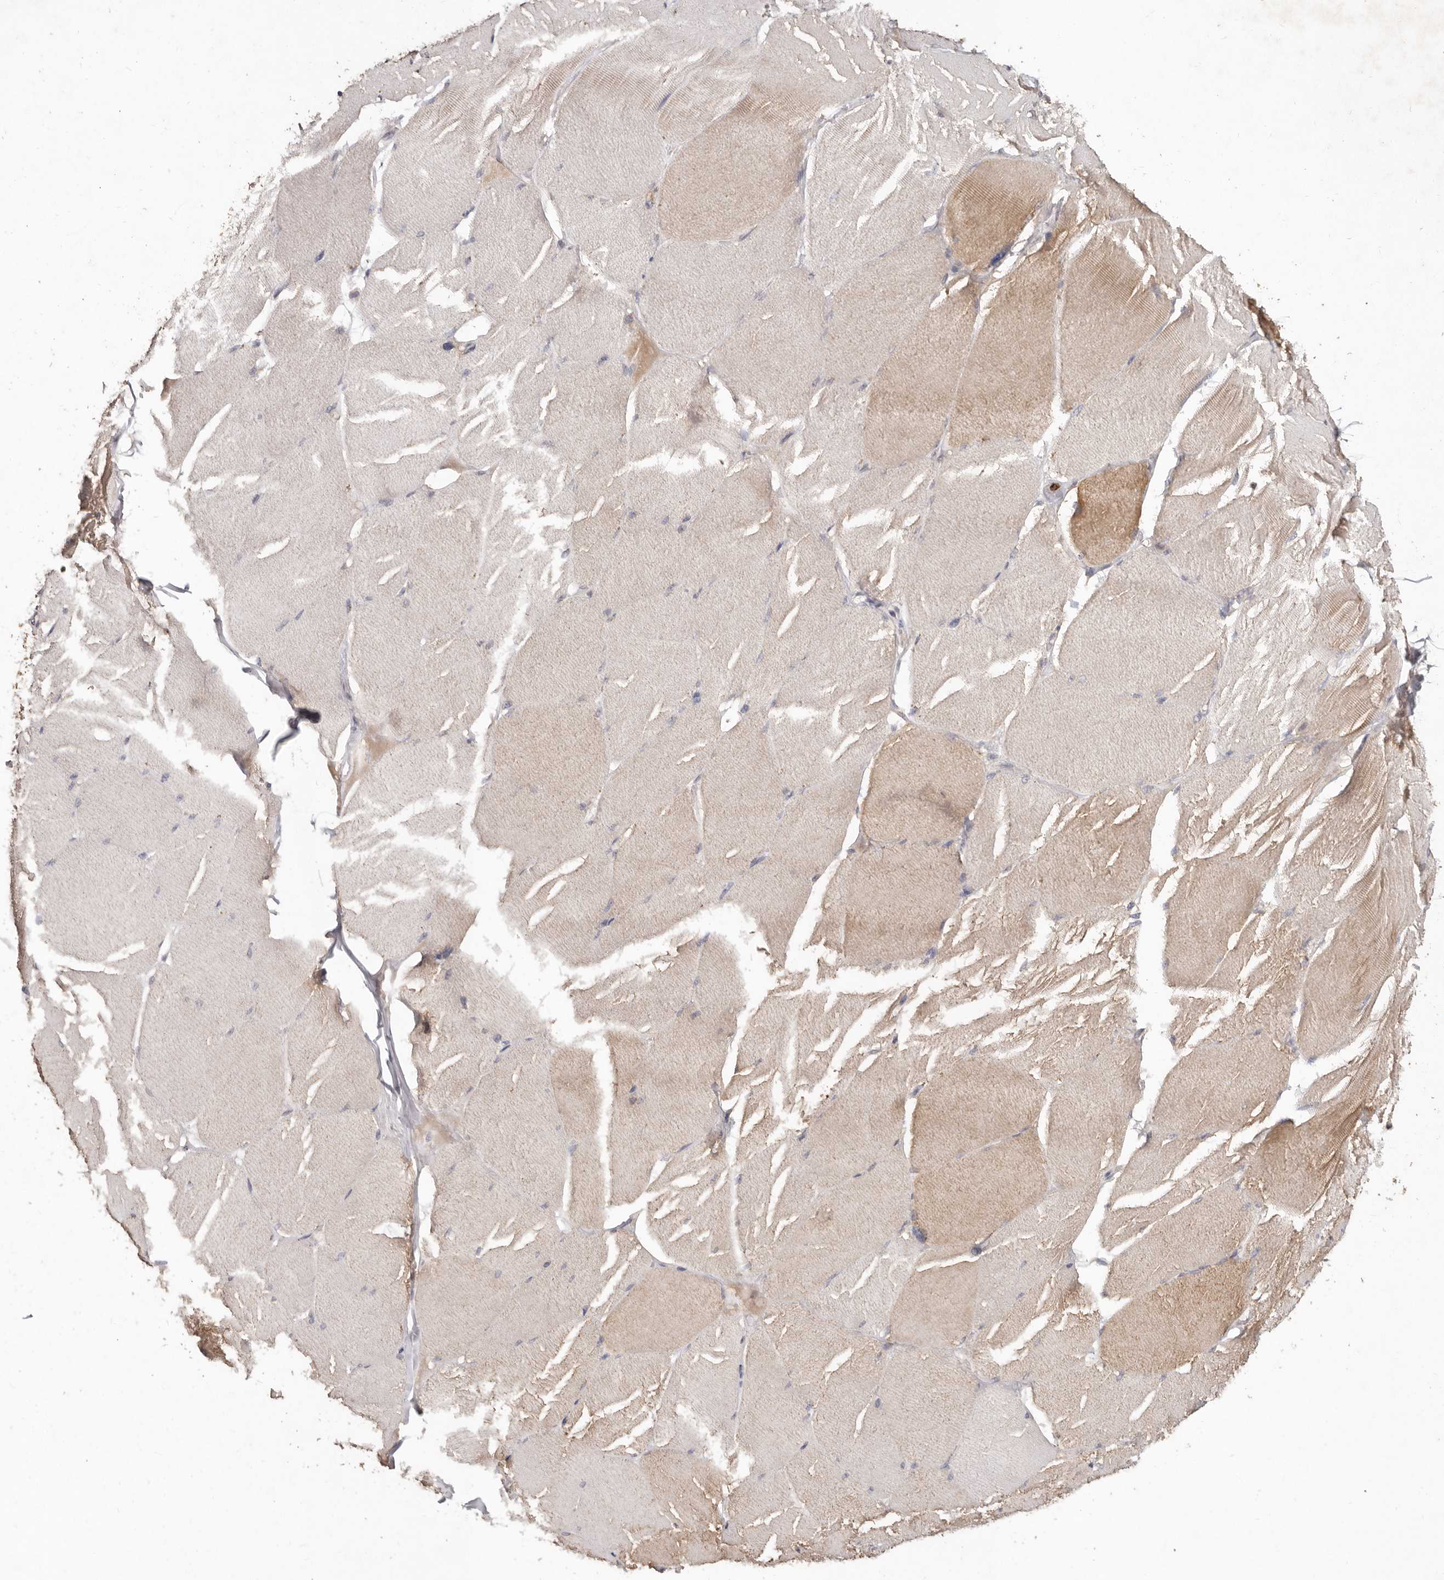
{"staining": {"intensity": "moderate", "quantity": "<25%", "location": "cytoplasmic/membranous"}, "tissue": "skeletal muscle", "cell_type": "Myocytes", "image_type": "normal", "snomed": [{"axis": "morphology", "description": "Normal tissue, NOS"}, {"axis": "topography", "description": "Skin"}, {"axis": "topography", "description": "Skeletal muscle"}], "caption": "Brown immunohistochemical staining in normal human skeletal muscle shows moderate cytoplasmic/membranous staining in about <25% of myocytes.", "gene": "EDEM1", "patient": {"sex": "male", "age": 83}}